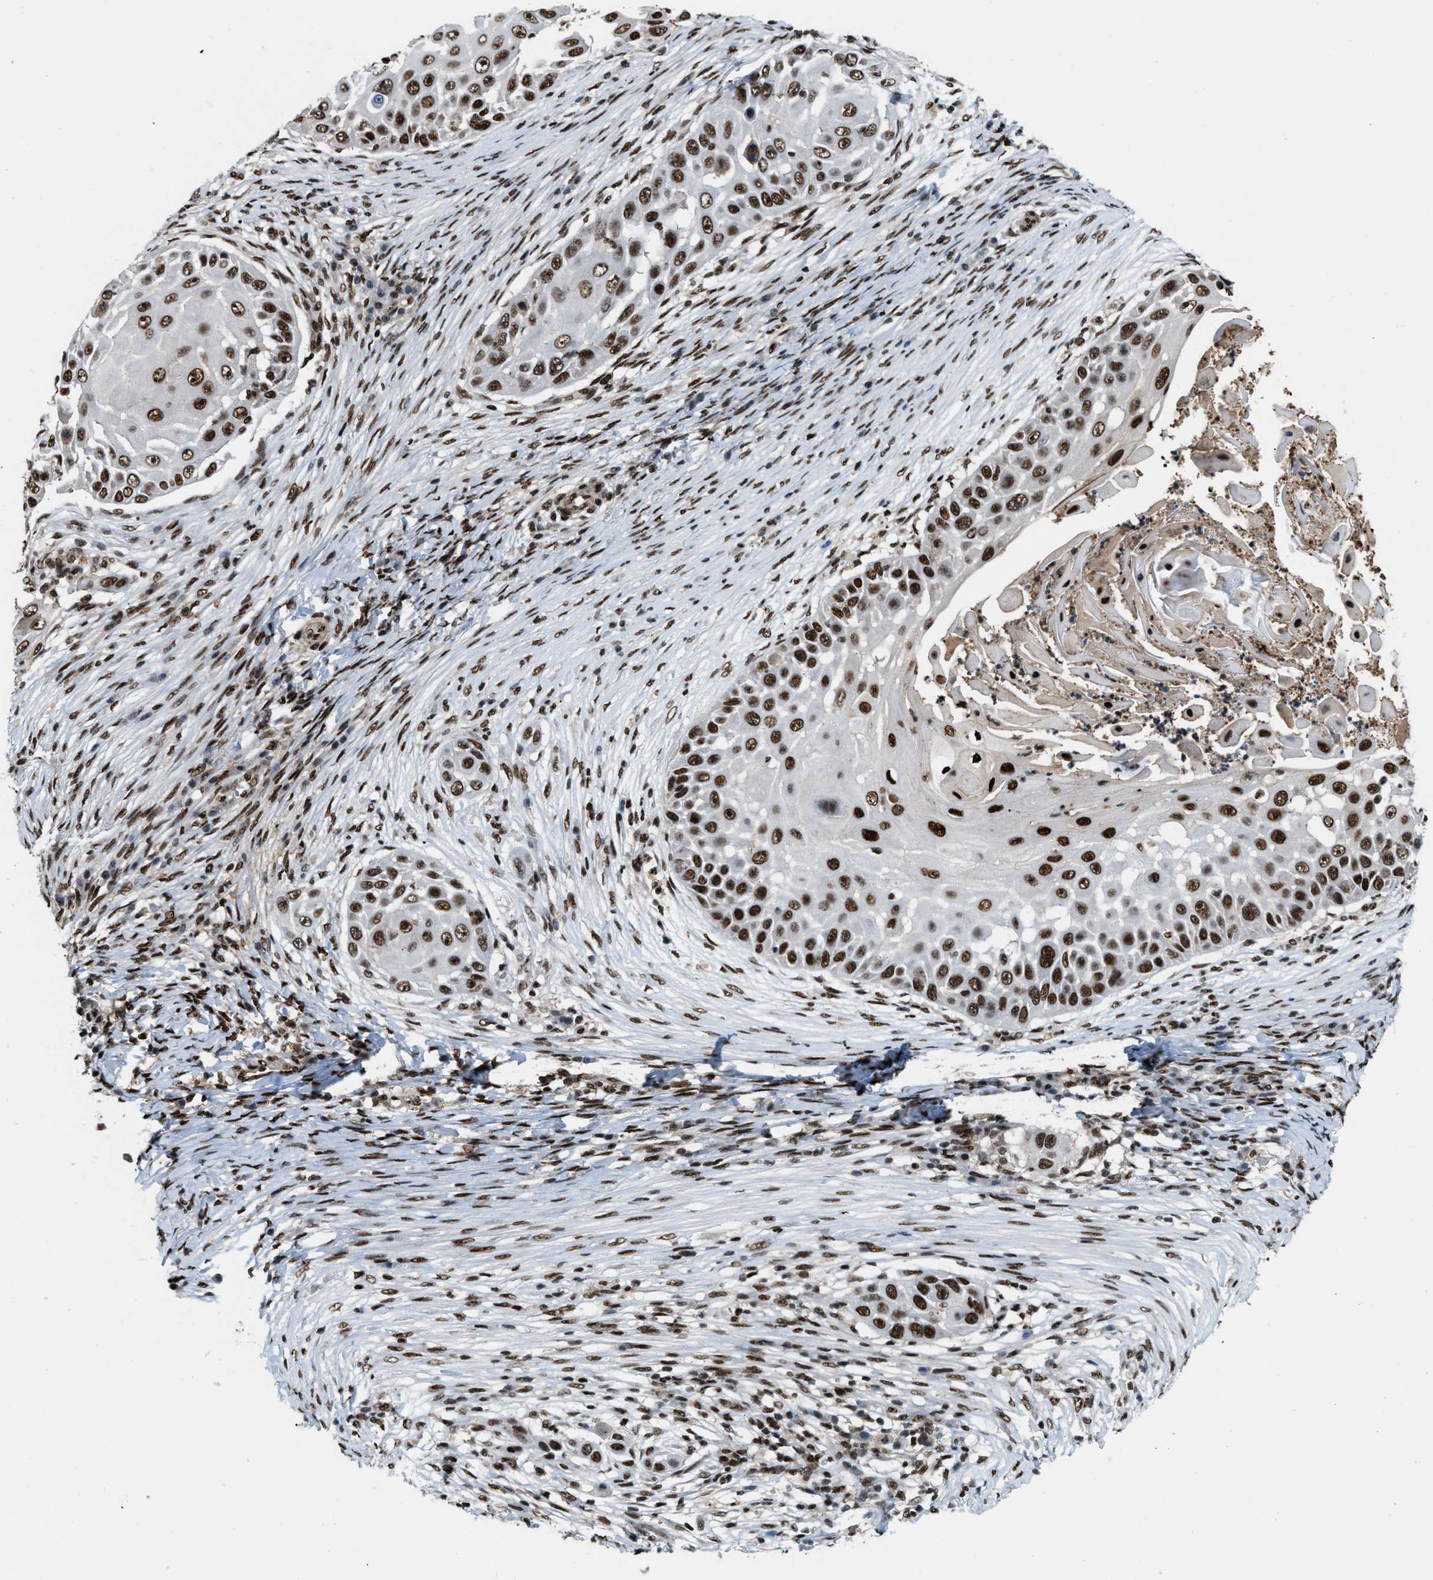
{"staining": {"intensity": "strong", "quantity": ">75%", "location": "nuclear"}, "tissue": "skin cancer", "cell_type": "Tumor cells", "image_type": "cancer", "snomed": [{"axis": "morphology", "description": "Squamous cell carcinoma, NOS"}, {"axis": "topography", "description": "Skin"}], "caption": "Immunohistochemistry histopathology image of human skin cancer stained for a protein (brown), which shows high levels of strong nuclear staining in approximately >75% of tumor cells.", "gene": "NUMA1", "patient": {"sex": "female", "age": 44}}